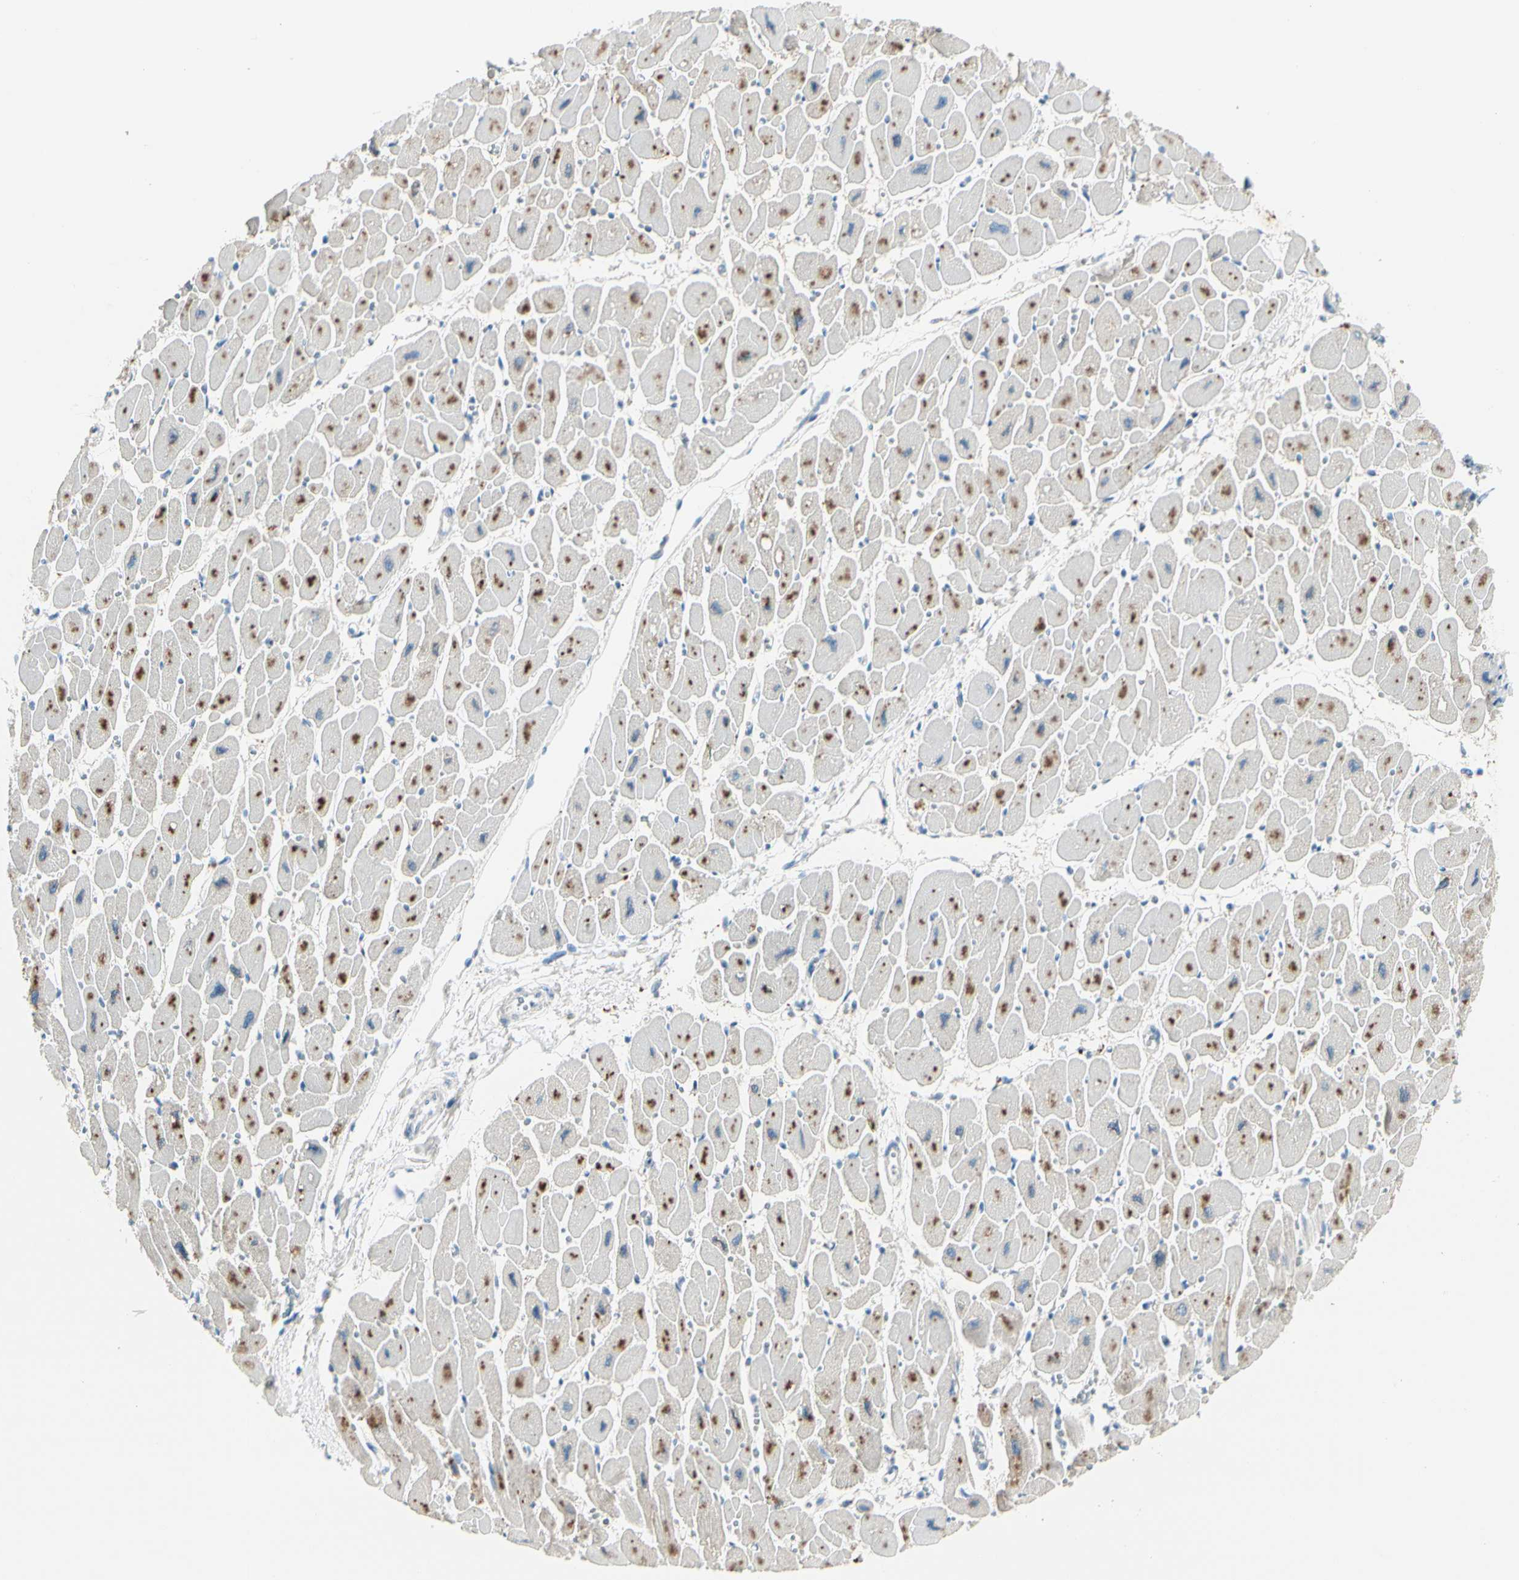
{"staining": {"intensity": "strong", "quantity": "25%-75%", "location": "cytoplasmic/membranous"}, "tissue": "heart muscle", "cell_type": "Cardiomyocytes", "image_type": "normal", "snomed": [{"axis": "morphology", "description": "Normal tissue, NOS"}, {"axis": "topography", "description": "Heart"}], "caption": "This photomicrograph exhibits immunohistochemistry (IHC) staining of unremarkable human heart muscle, with high strong cytoplasmic/membranous positivity in about 25%-75% of cardiomyocytes.", "gene": "PEBP1", "patient": {"sex": "female", "age": 54}}